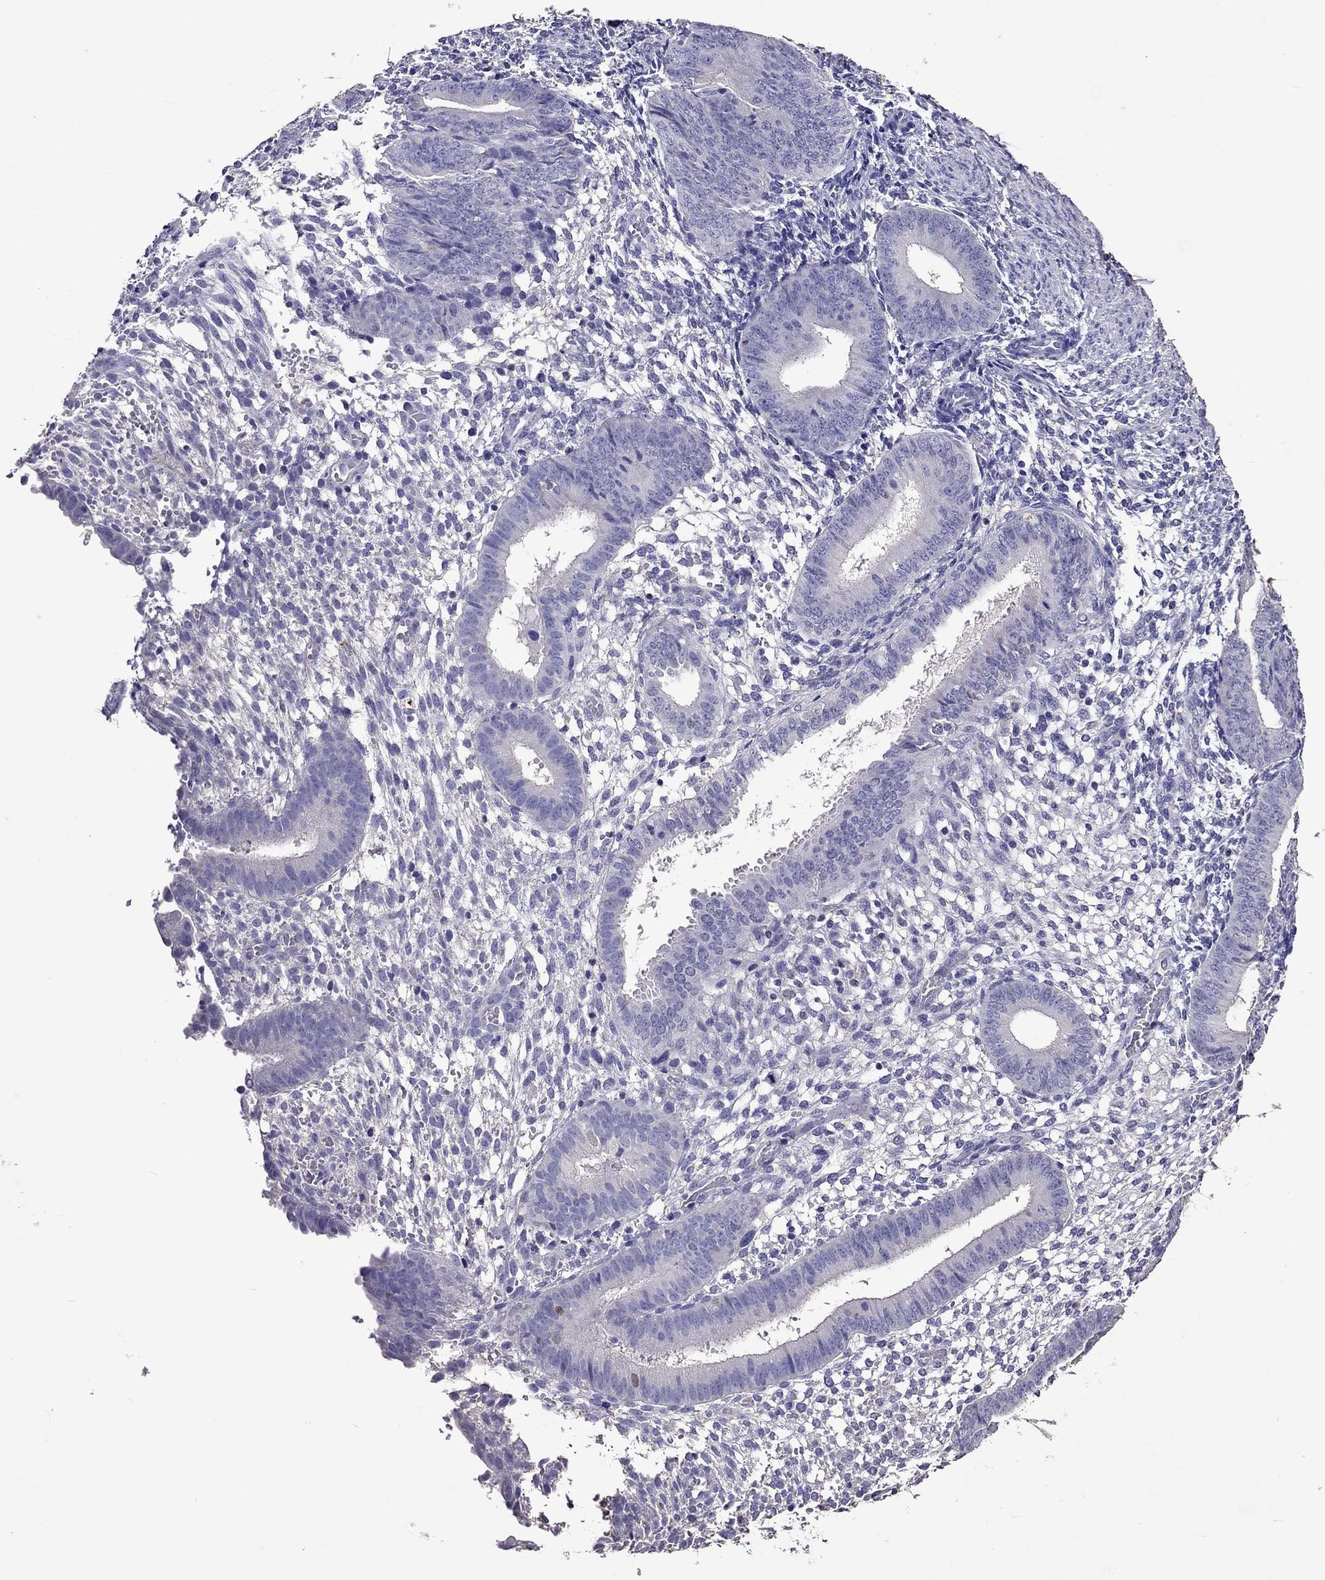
{"staining": {"intensity": "negative", "quantity": "none", "location": "none"}, "tissue": "endometrium", "cell_type": "Cells in endometrial stroma", "image_type": "normal", "snomed": [{"axis": "morphology", "description": "Normal tissue, NOS"}, {"axis": "topography", "description": "Endometrium"}], "caption": "Endometrium stained for a protein using immunohistochemistry displays no positivity cells in endometrial stroma.", "gene": "NKX3", "patient": {"sex": "female", "age": 39}}